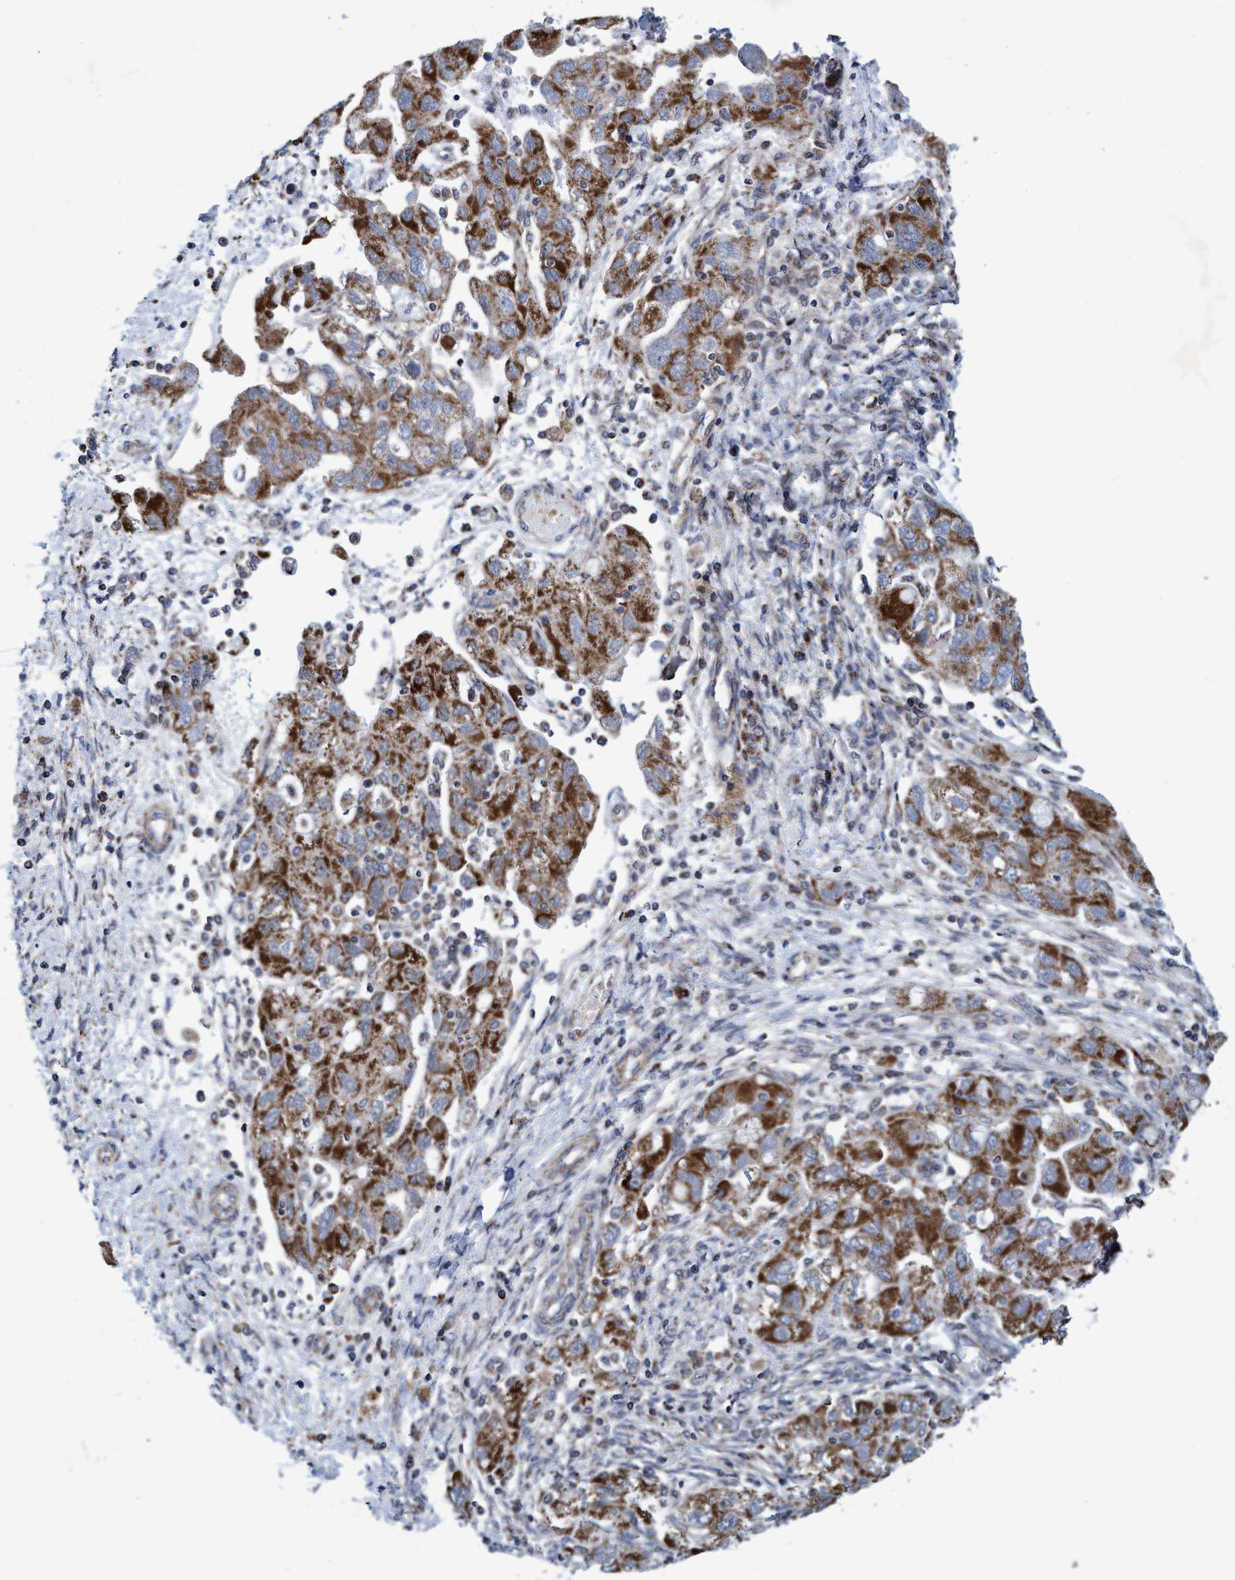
{"staining": {"intensity": "moderate", "quantity": ">75%", "location": "cytoplasmic/membranous"}, "tissue": "ovarian cancer", "cell_type": "Tumor cells", "image_type": "cancer", "snomed": [{"axis": "morphology", "description": "Carcinoma, NOS"}, {"axis": "morphology", "description": "Cystadenocarcinoma, serous, NOS"}, {"axis": "topography", "description": "Ovary"}], "caption": "Immunohistochemical staining of ovarian cancer shows moderate cytoplasmic/membranous protein expression in approximately >75% of tumor cells. (DAB (3,3'-diaminobenzidine) IHC with brightfield microscopy, high magnification).", "gene": "POLR1F", "patient": {"sex": "female", "age": 69}}